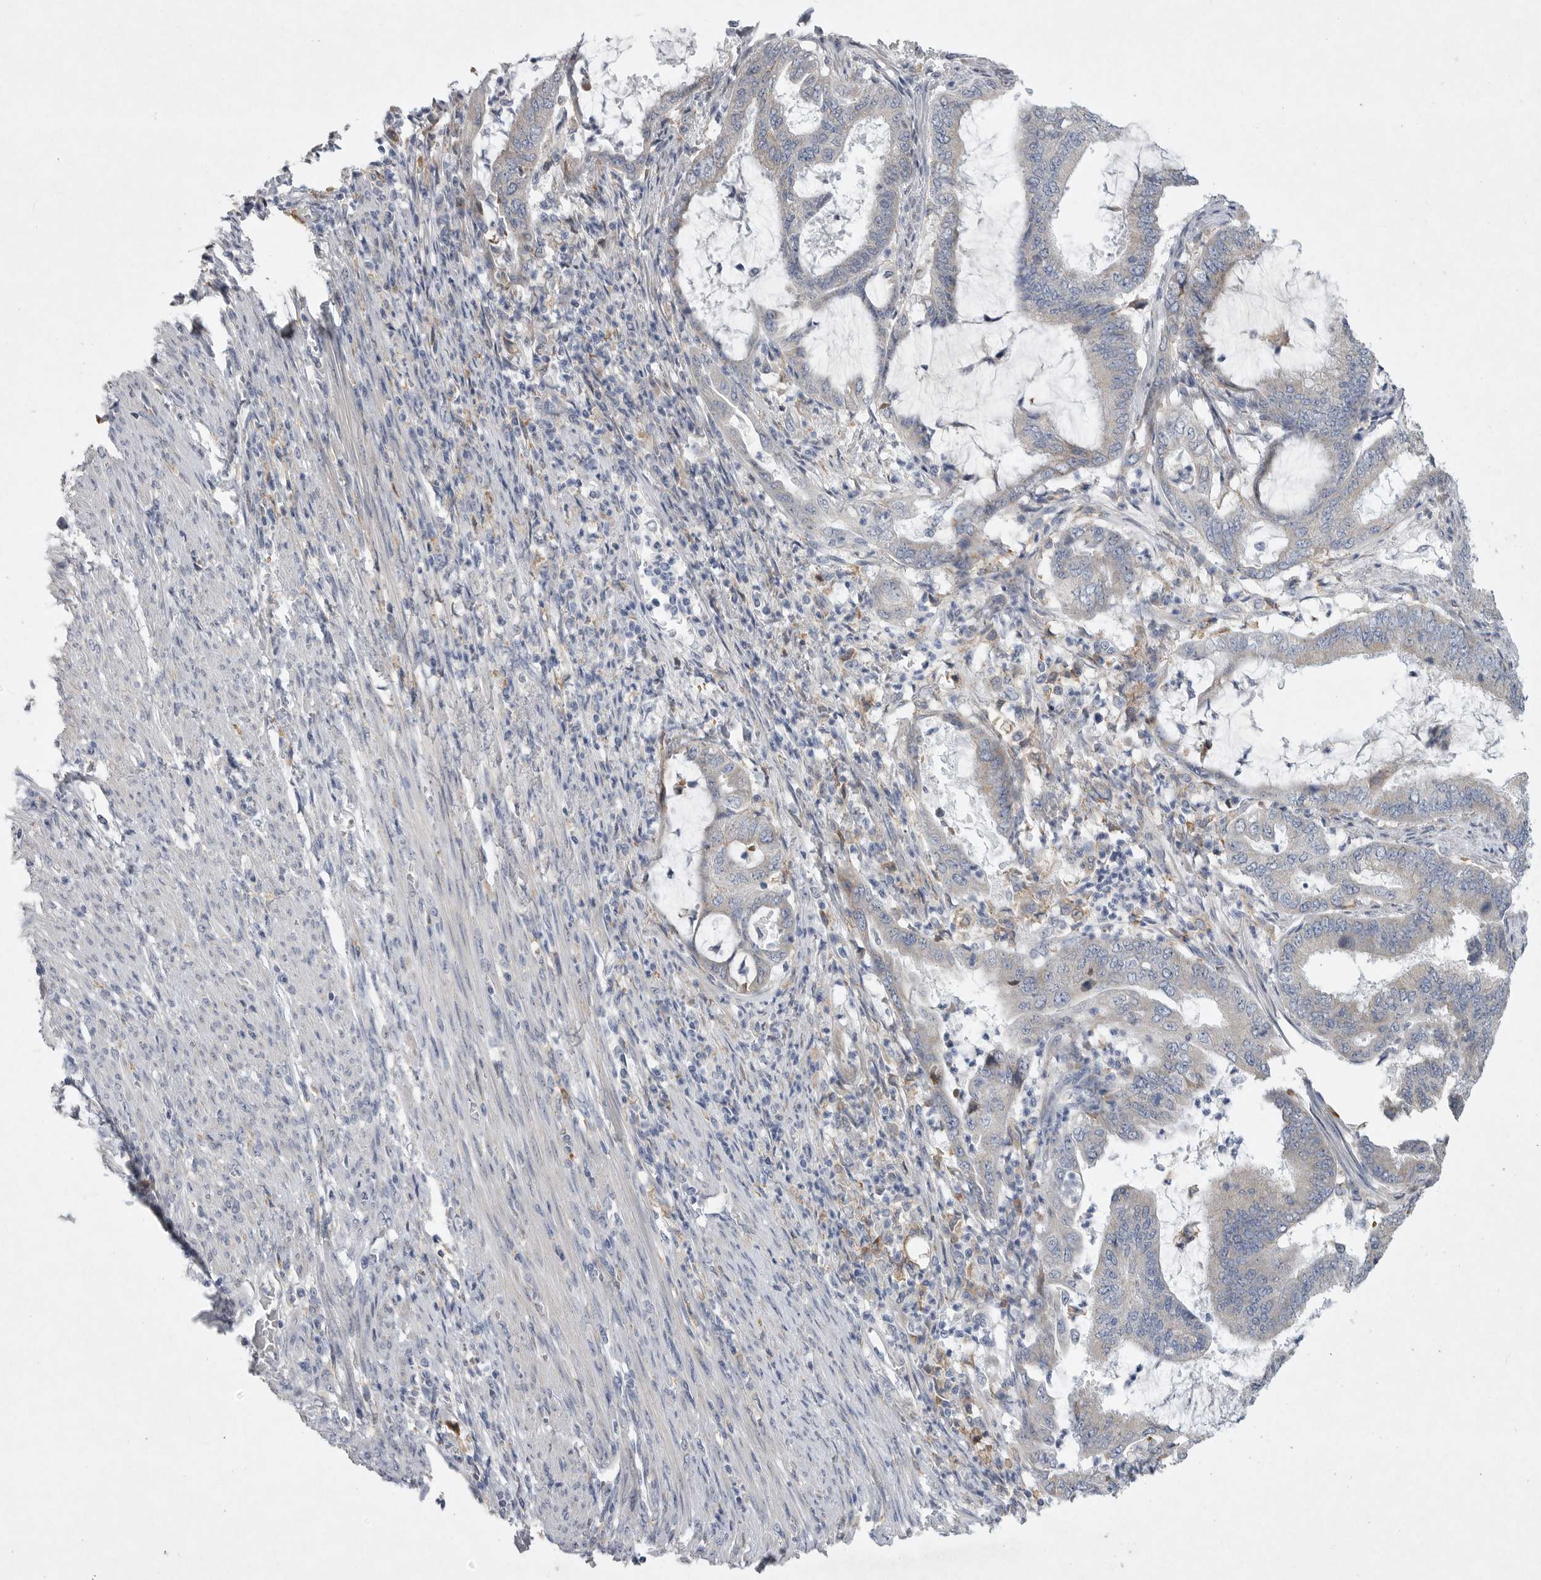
{"staining": {"intensity": "negative", "quantity": "none", "location": "none"}, "tissue": "endometrial cancer", "cell_type": "Tumor cells", "image_type": "cancer", "snomed": [{"axis": "morphology", "description": "Adenocarcinoma, NOS"}, {"axis": "topography", "description": "Endometrium"}], "caption": "The photomicrograph shows no staining of tumor cells in endometrial cancer.", "gene": "EDEM3", "patient": {"sex": "female", "age": 51}}